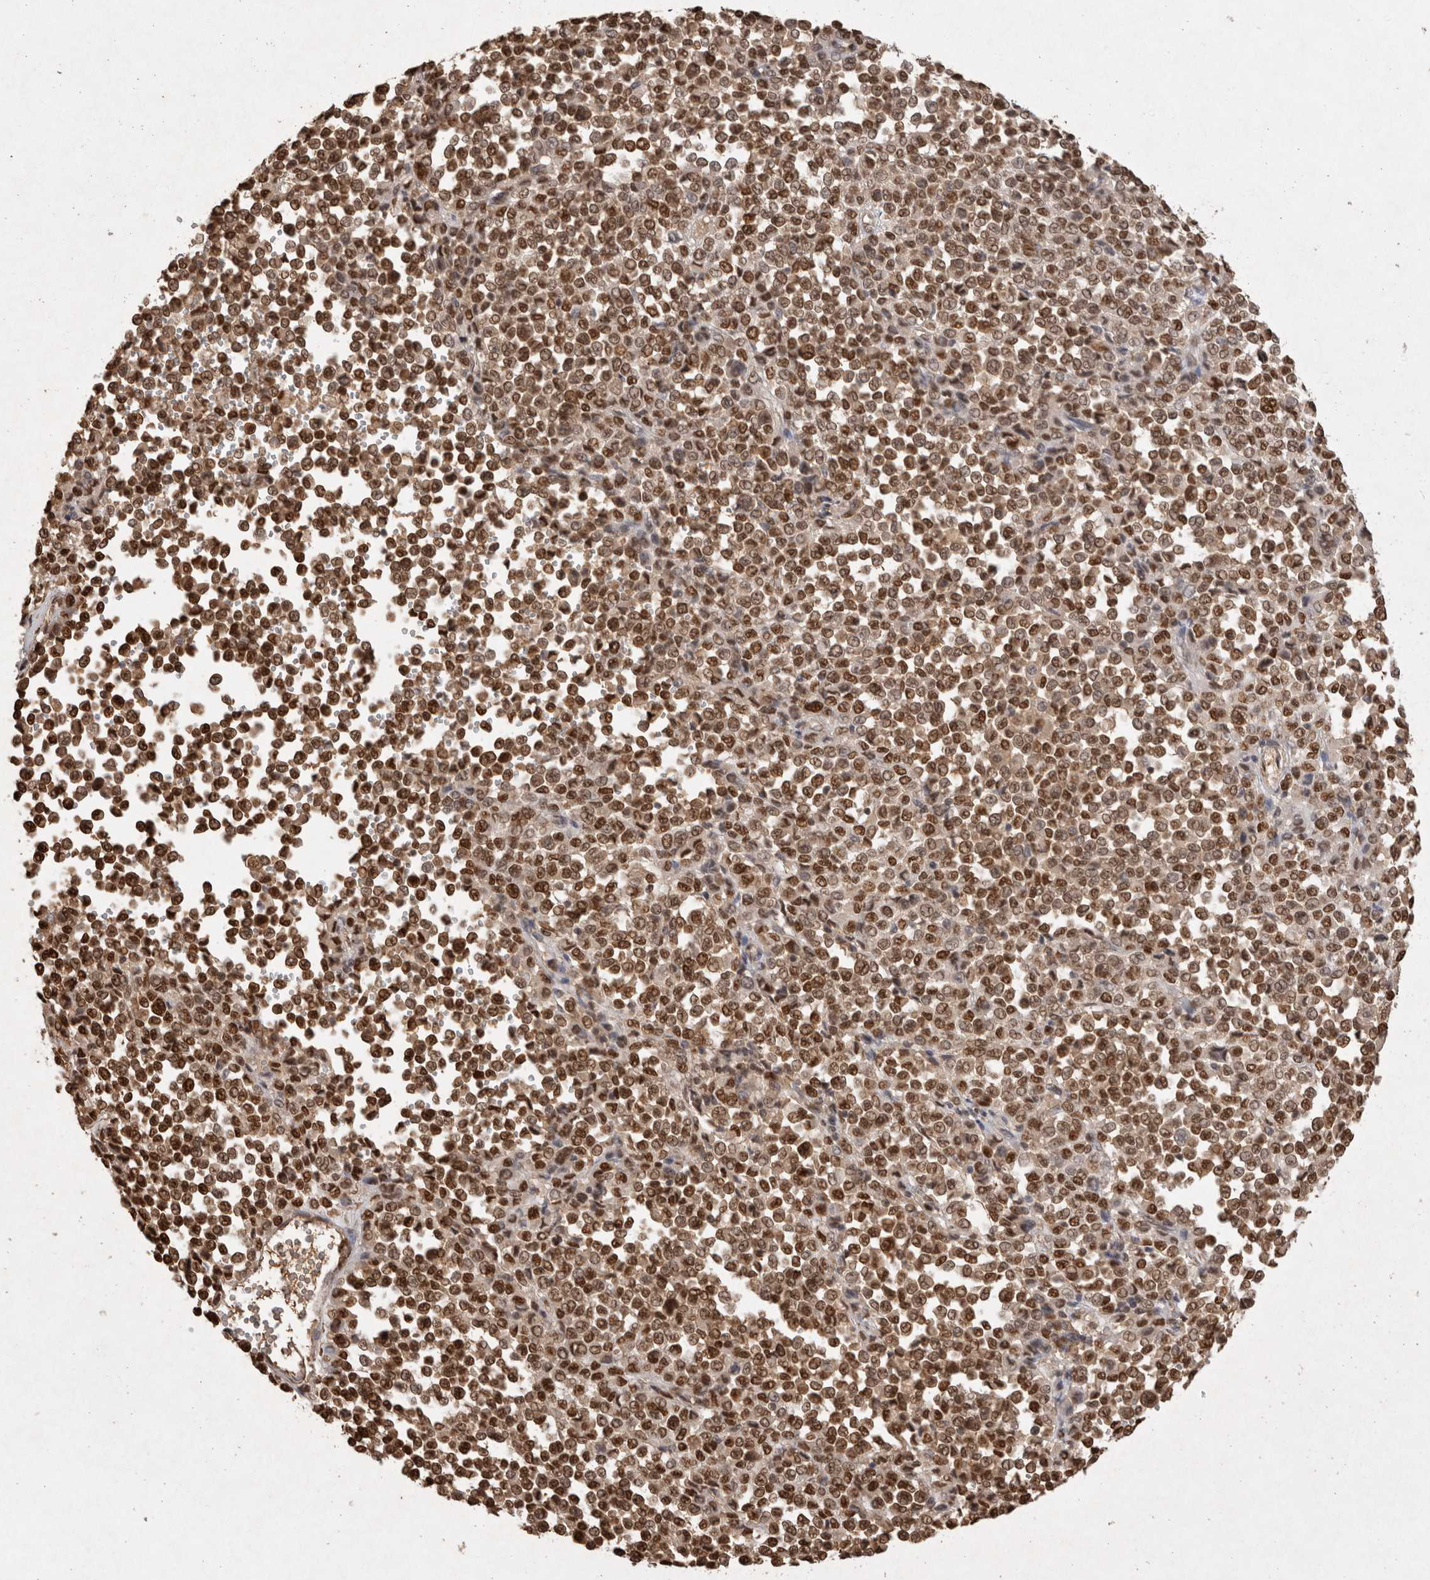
{"staining": {"intensity": "strong", "quantity": ">75%", "location": "nuclear"}, "tissue": "melanoma", "cell_type": "Tumor cells", "image_type": "cancer", "snomed": [{"axis": "morphology", "description": "Malignant melanoma, Metastatic site"}, {"axis": "topography", "description": "Pancreas"}], "caption": "DAB (3,3'-diaminobenzidine) immunohistochemical staining of human melanoma reveals strong nuclear protein expression in about >75% of tumor cells.", "gene": "HDGF", "patient": {"sex": "female", "age": 30}}